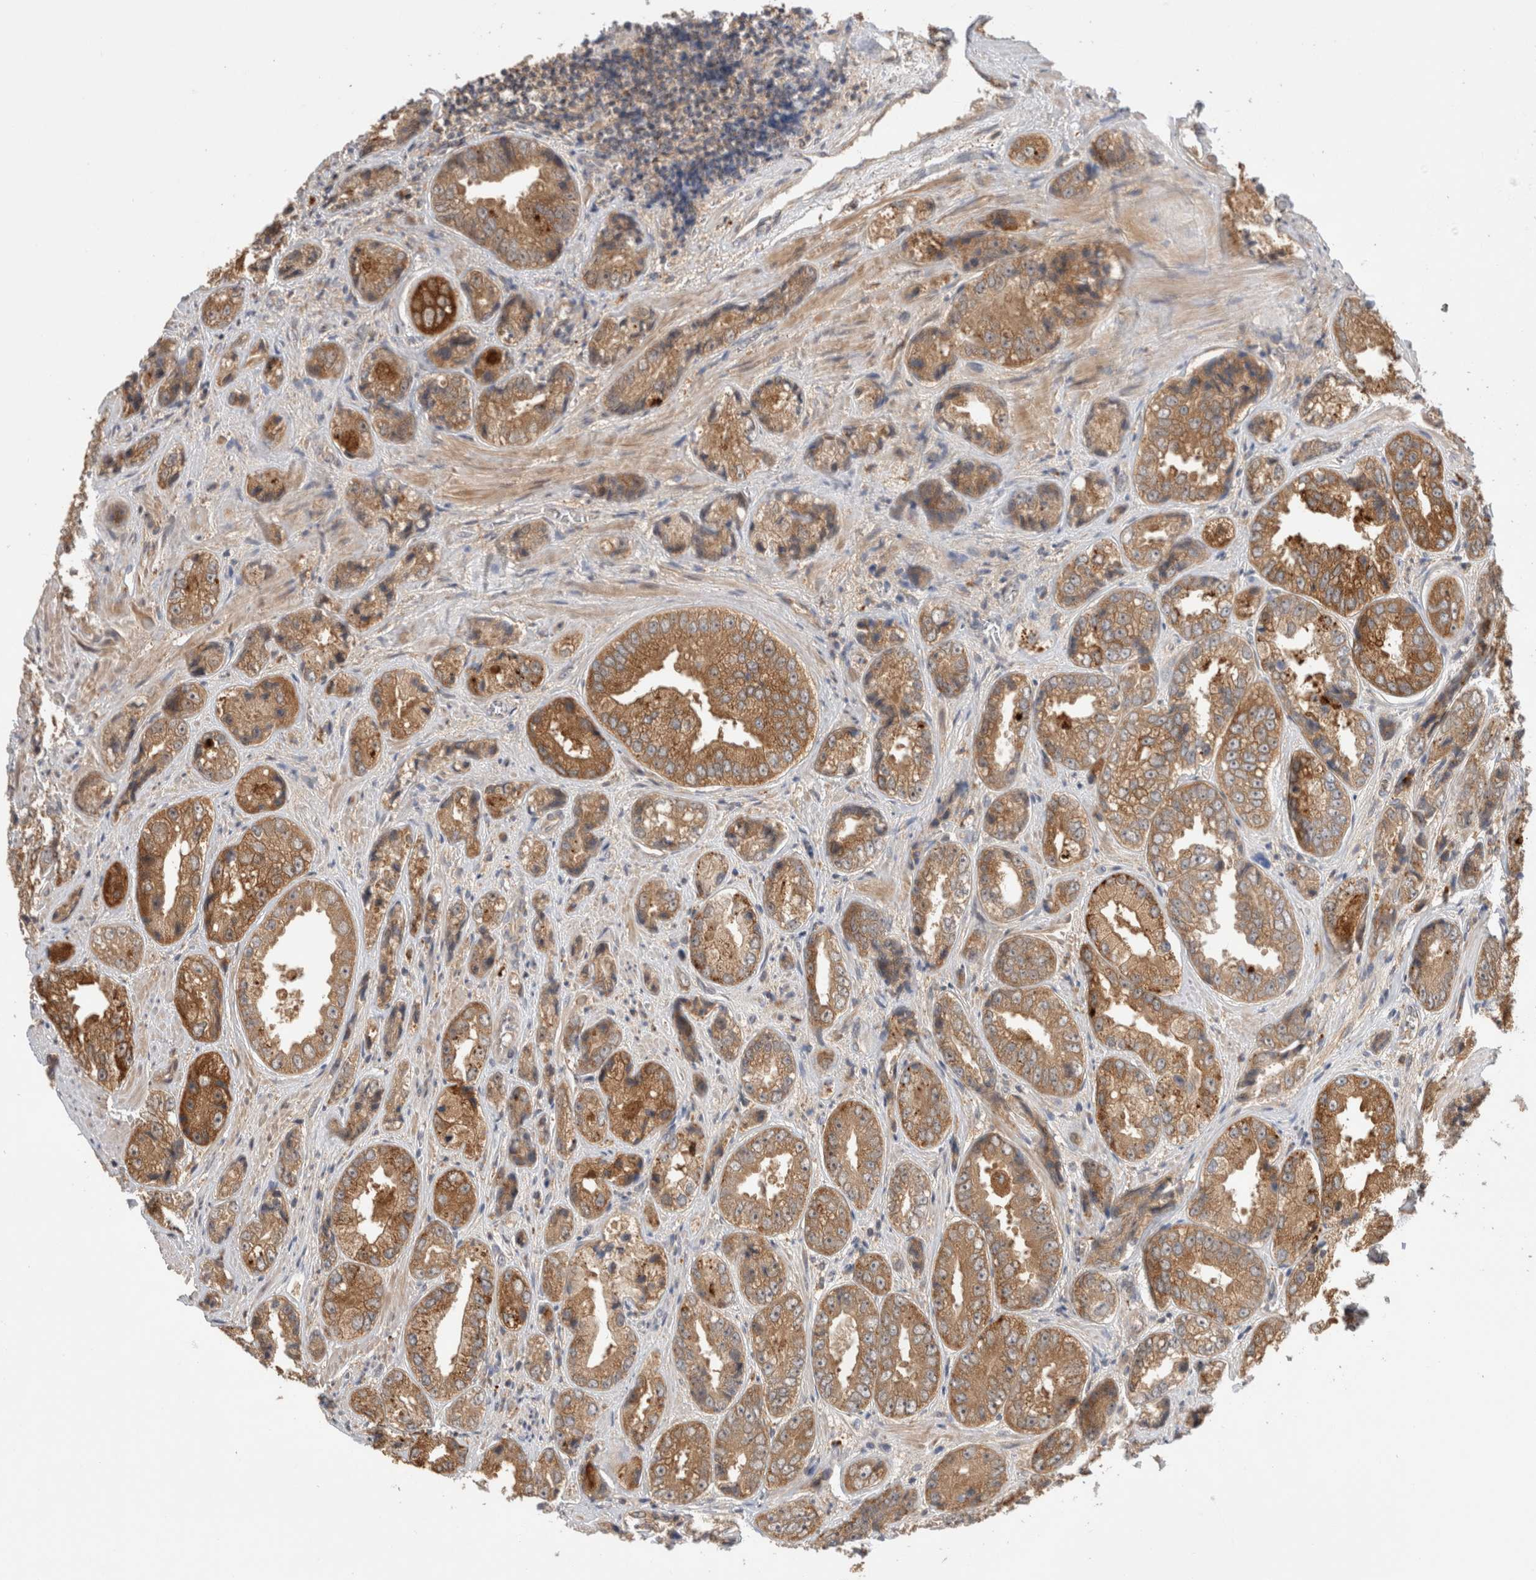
{"staining": {"intensity": "moderate", "quantity": ">75%", "location": "cytoplasmic/membranous"}, "tissue": "prostate cancer", "cell_type": "Tumor cells", "image_type": "cancer", "snomed": [{"axis": "morphology", "description": "Adenocarcinoma, High grade"}, {"axis": "topography", "description": "Prostate"}], "caption": "Tumor cells exhibit medium levels of moderate cytoplasmic/membranous expression in about >75% of cells in prostate cancer (adenocarcinoma (high-grade)).", "gene": "VPS28", "patient": {"sex": "male", "age": 61}}